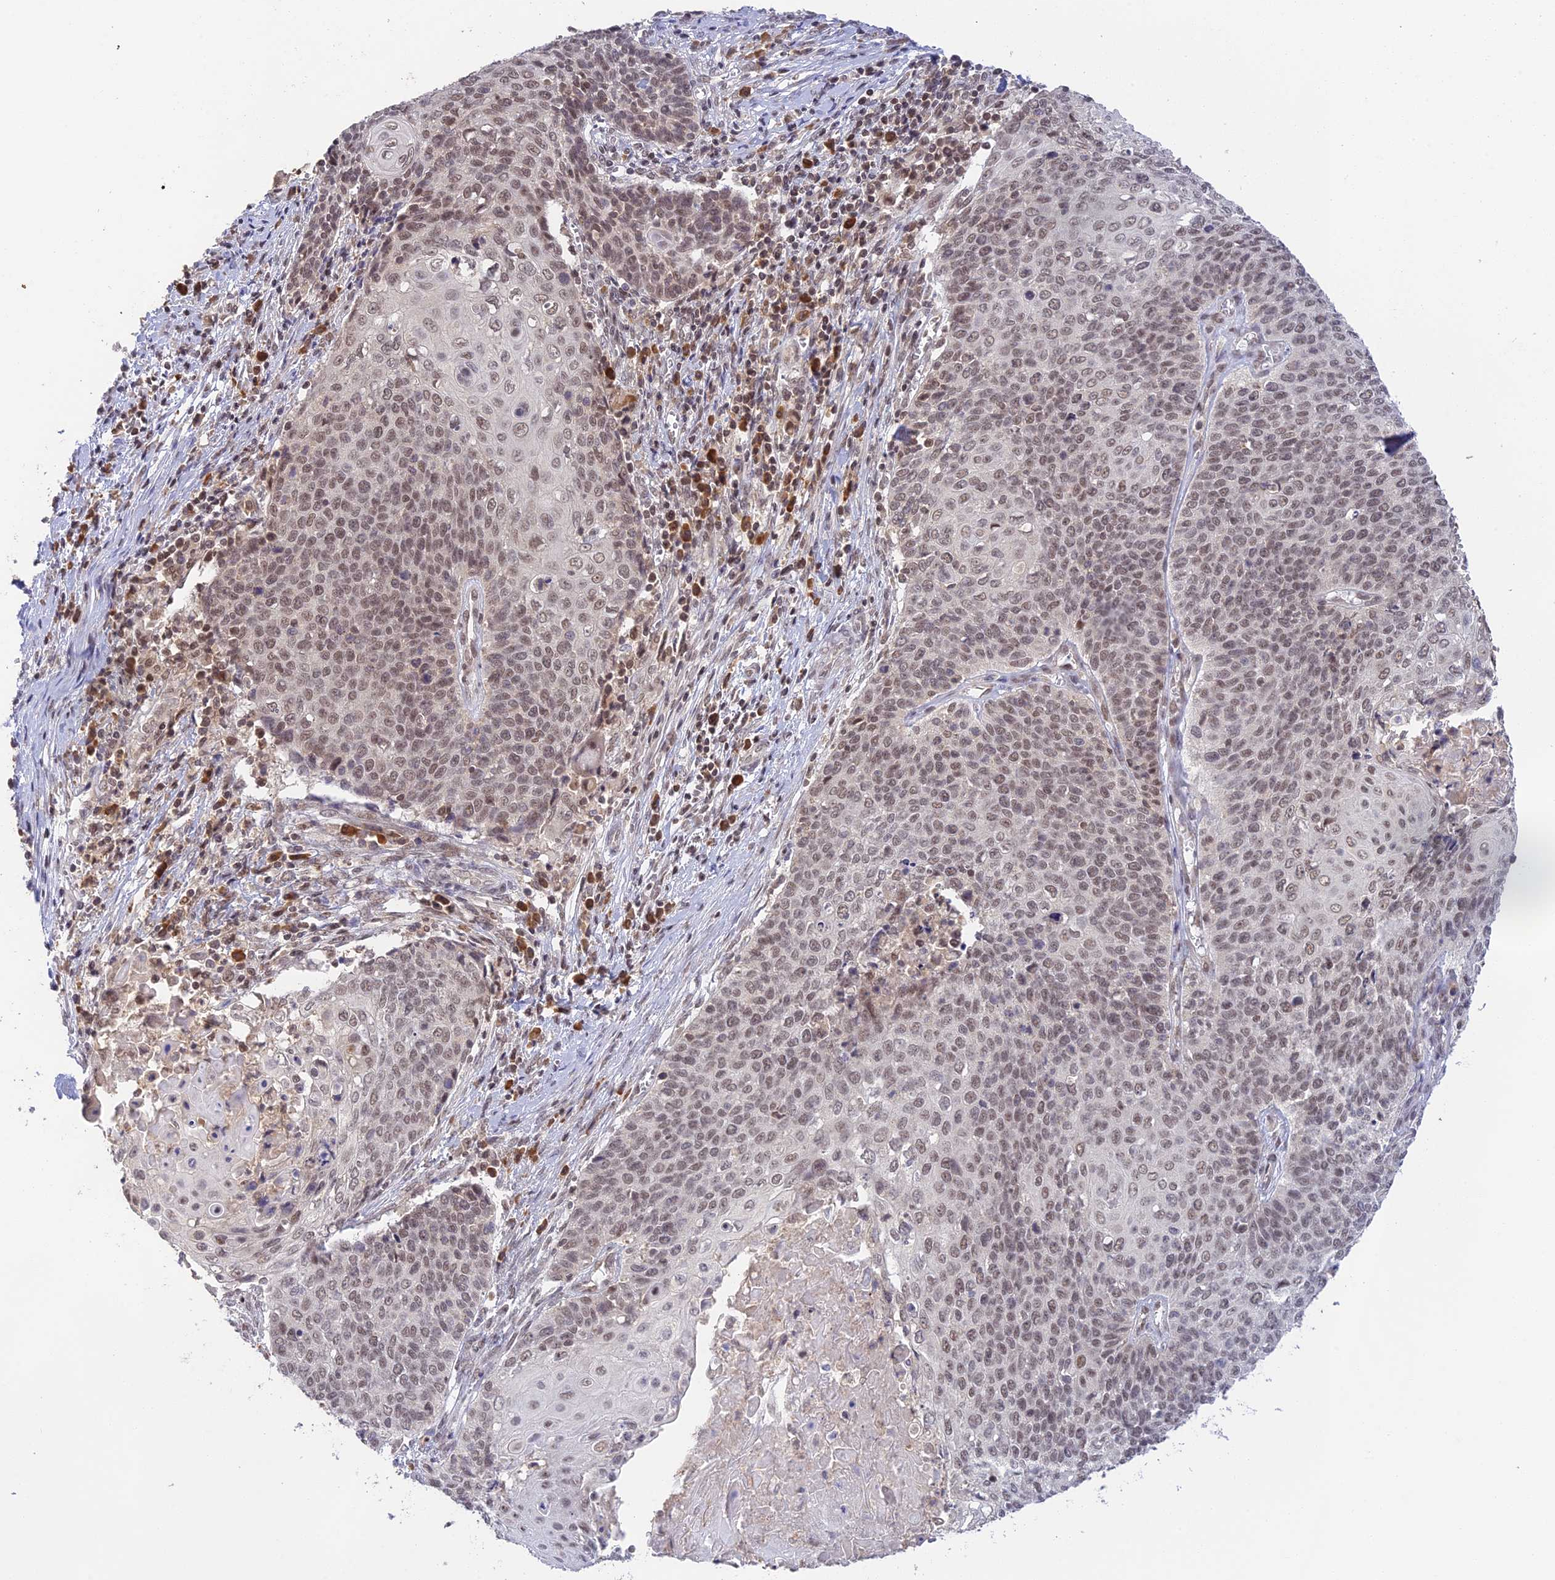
{"staining": {"intensity": "weak", "quantity": "25%-75%", "location": "nuclear"}, "tissue": "cervical cancer", "cell_type": "Tumor cells", "image_type": "cancer", "snomed": [{"axis": "morphology", "description": "Squamous cell carcinoma, NOS"}, {"axis": "topography", "description": "Cervix"}], "caption": "Tumor cells demonstrate low levels of weak nuclear staining in approximately 25%-75% of cells in human cervical cancer.", "gene": "PEX16", "patient": {"sex": "female", "age": 39}}